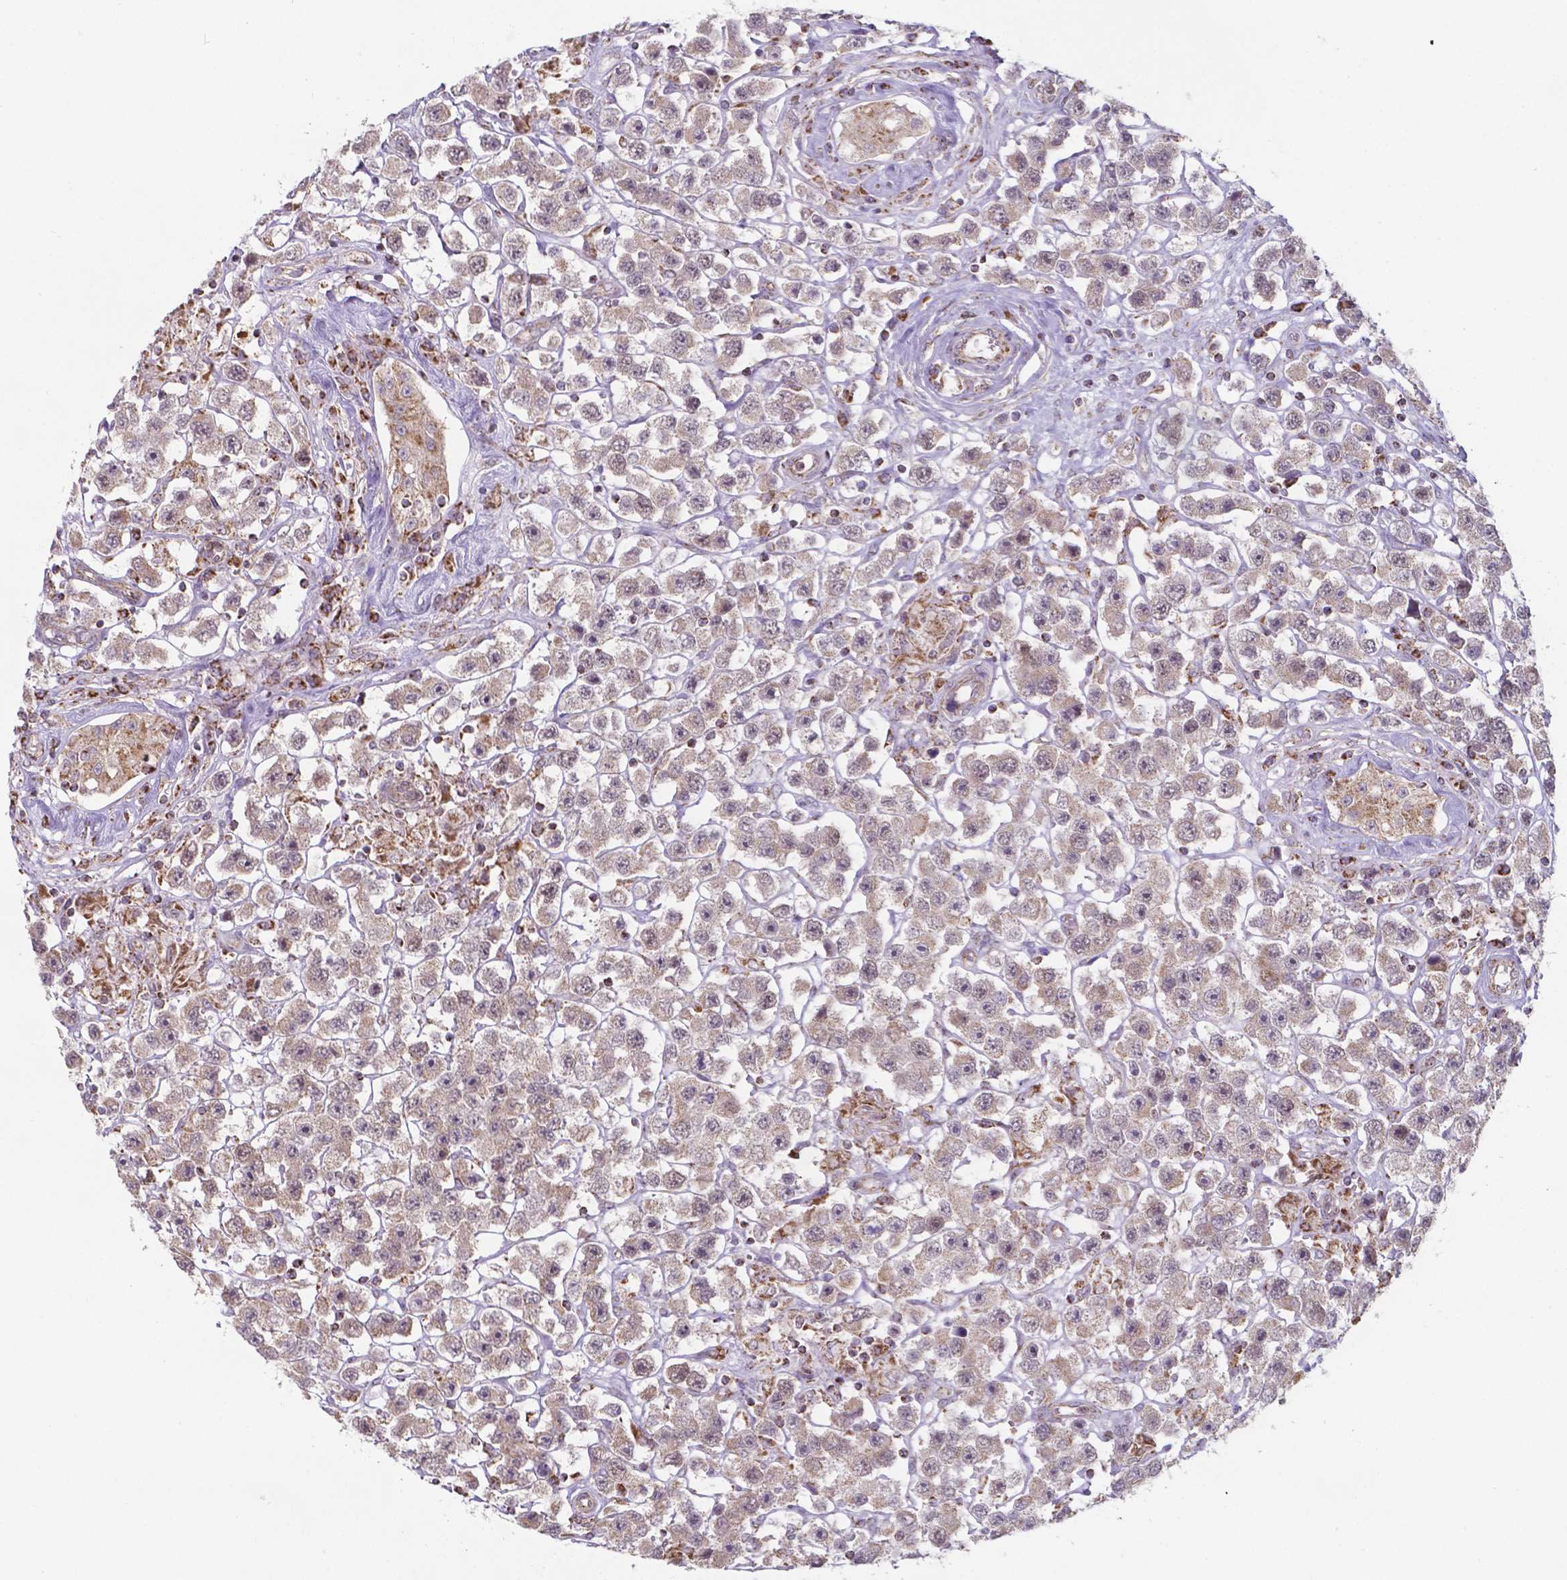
{"staining": {"intensity": "weak", "quantity": "<25%", "location": "cytoplasmic/membranous"}, "tissue": "testis cancer", "cell_type": "Tumor cells", "image_type": "cancer", "snomed": [{"axis": "morphology", "description": "Seminoma, NOS"}, {"axis": "topography", "description": "Testis"}], "caption": "The image reveals no staining of tumor cells in testis cancer (seminoma).", "gene": "FAM114A1", "patient": {"sex": "male", "age": 45}}